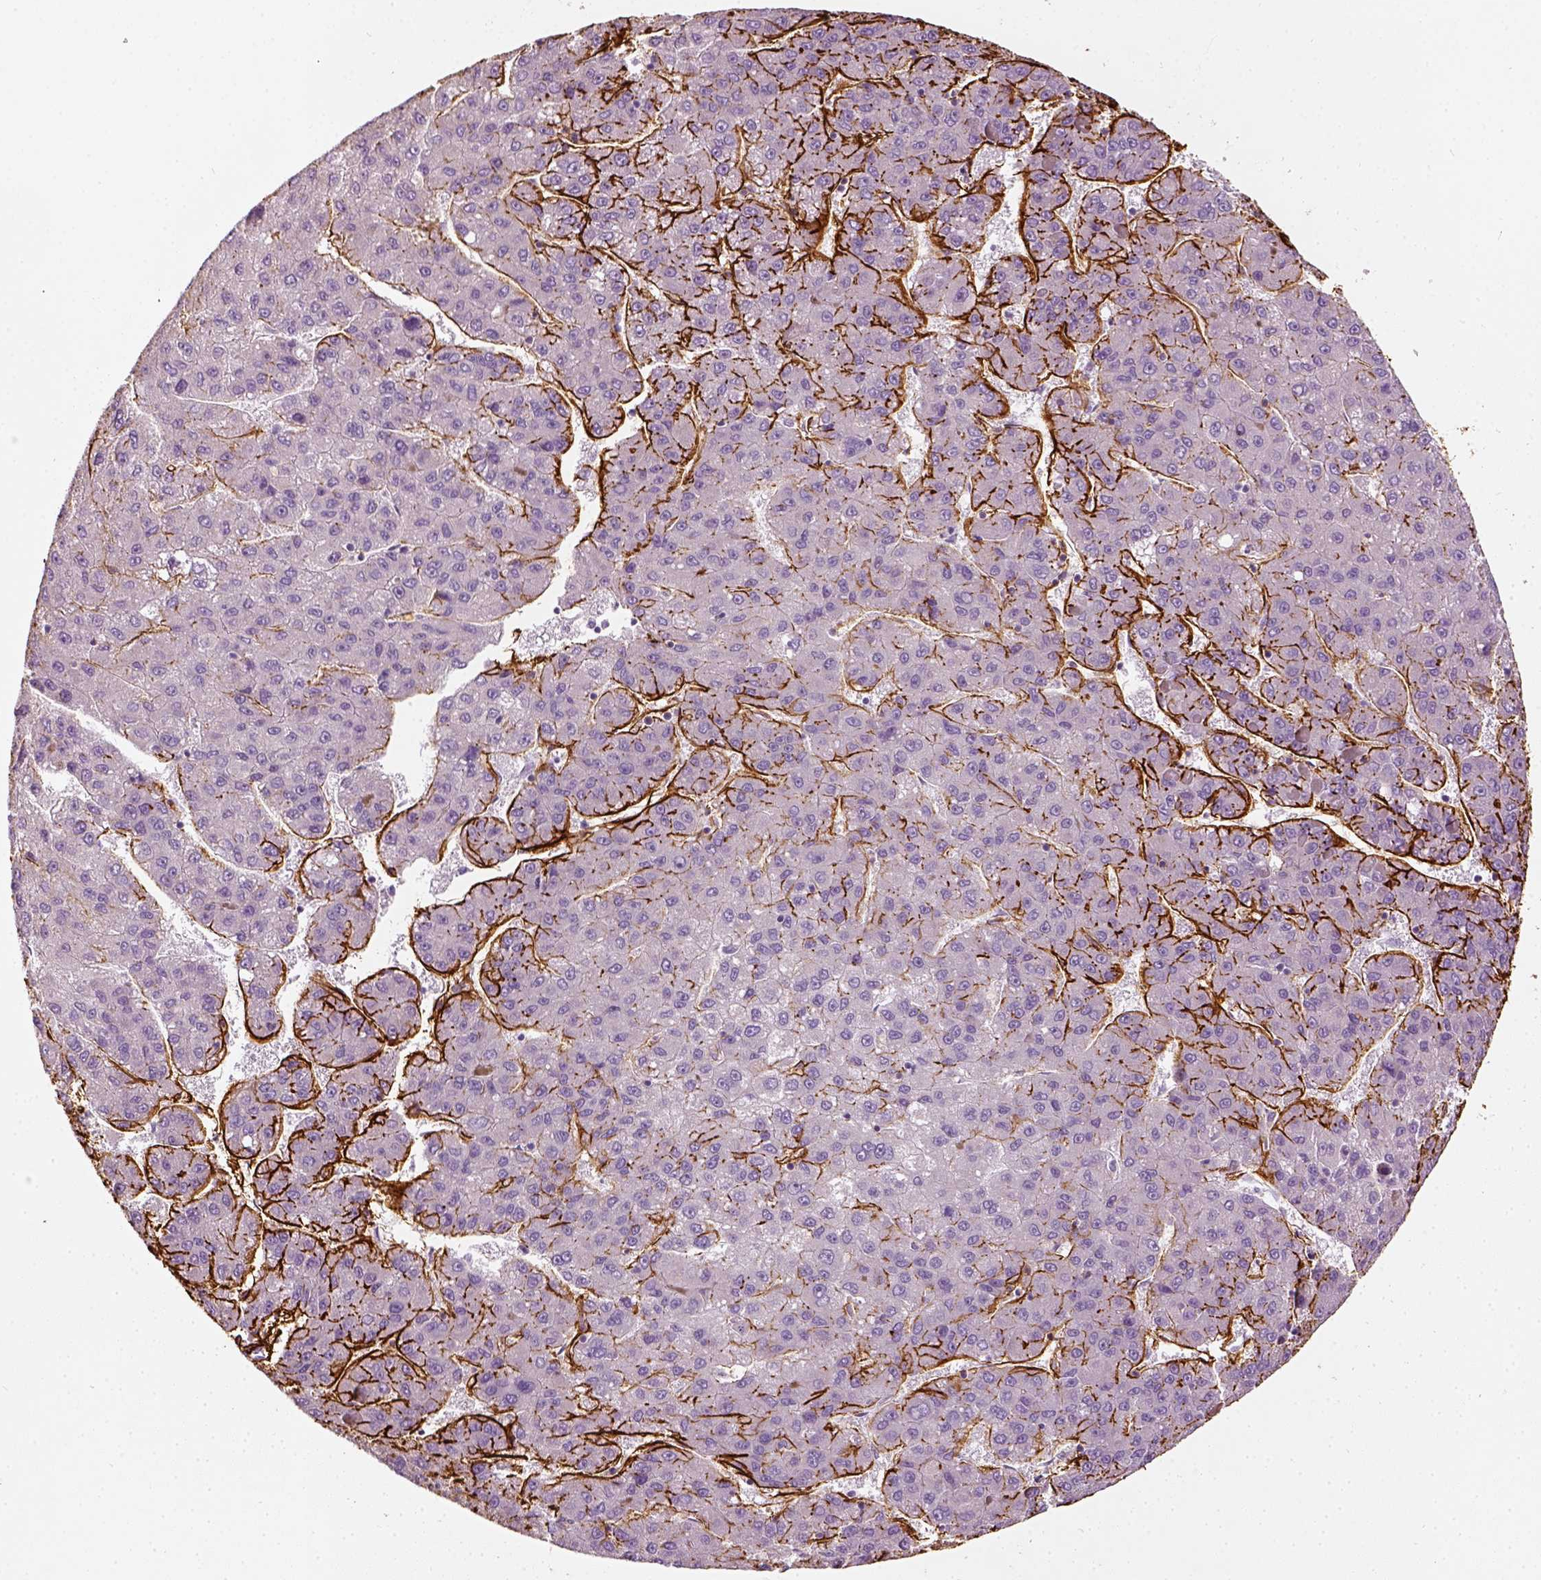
{"staining": {"intensity": "negative", "quantity": "none", "location": "none"}, "tissue": "liver cancer", "cell_type": "Tumor cells", "image_type": "cancer", "snomed": [{"axis": "morphology", "description": "Carcinoma, Hepatocellular, NOS"}, {"axis": "topography", "description": "Liver"}], "caption": "This is an IHC image of liver hepatocellular carcinoma. There is no staining in tumor cells.", "gene": "COL6A2", "patient": {"sex": "female", "age": 82}}